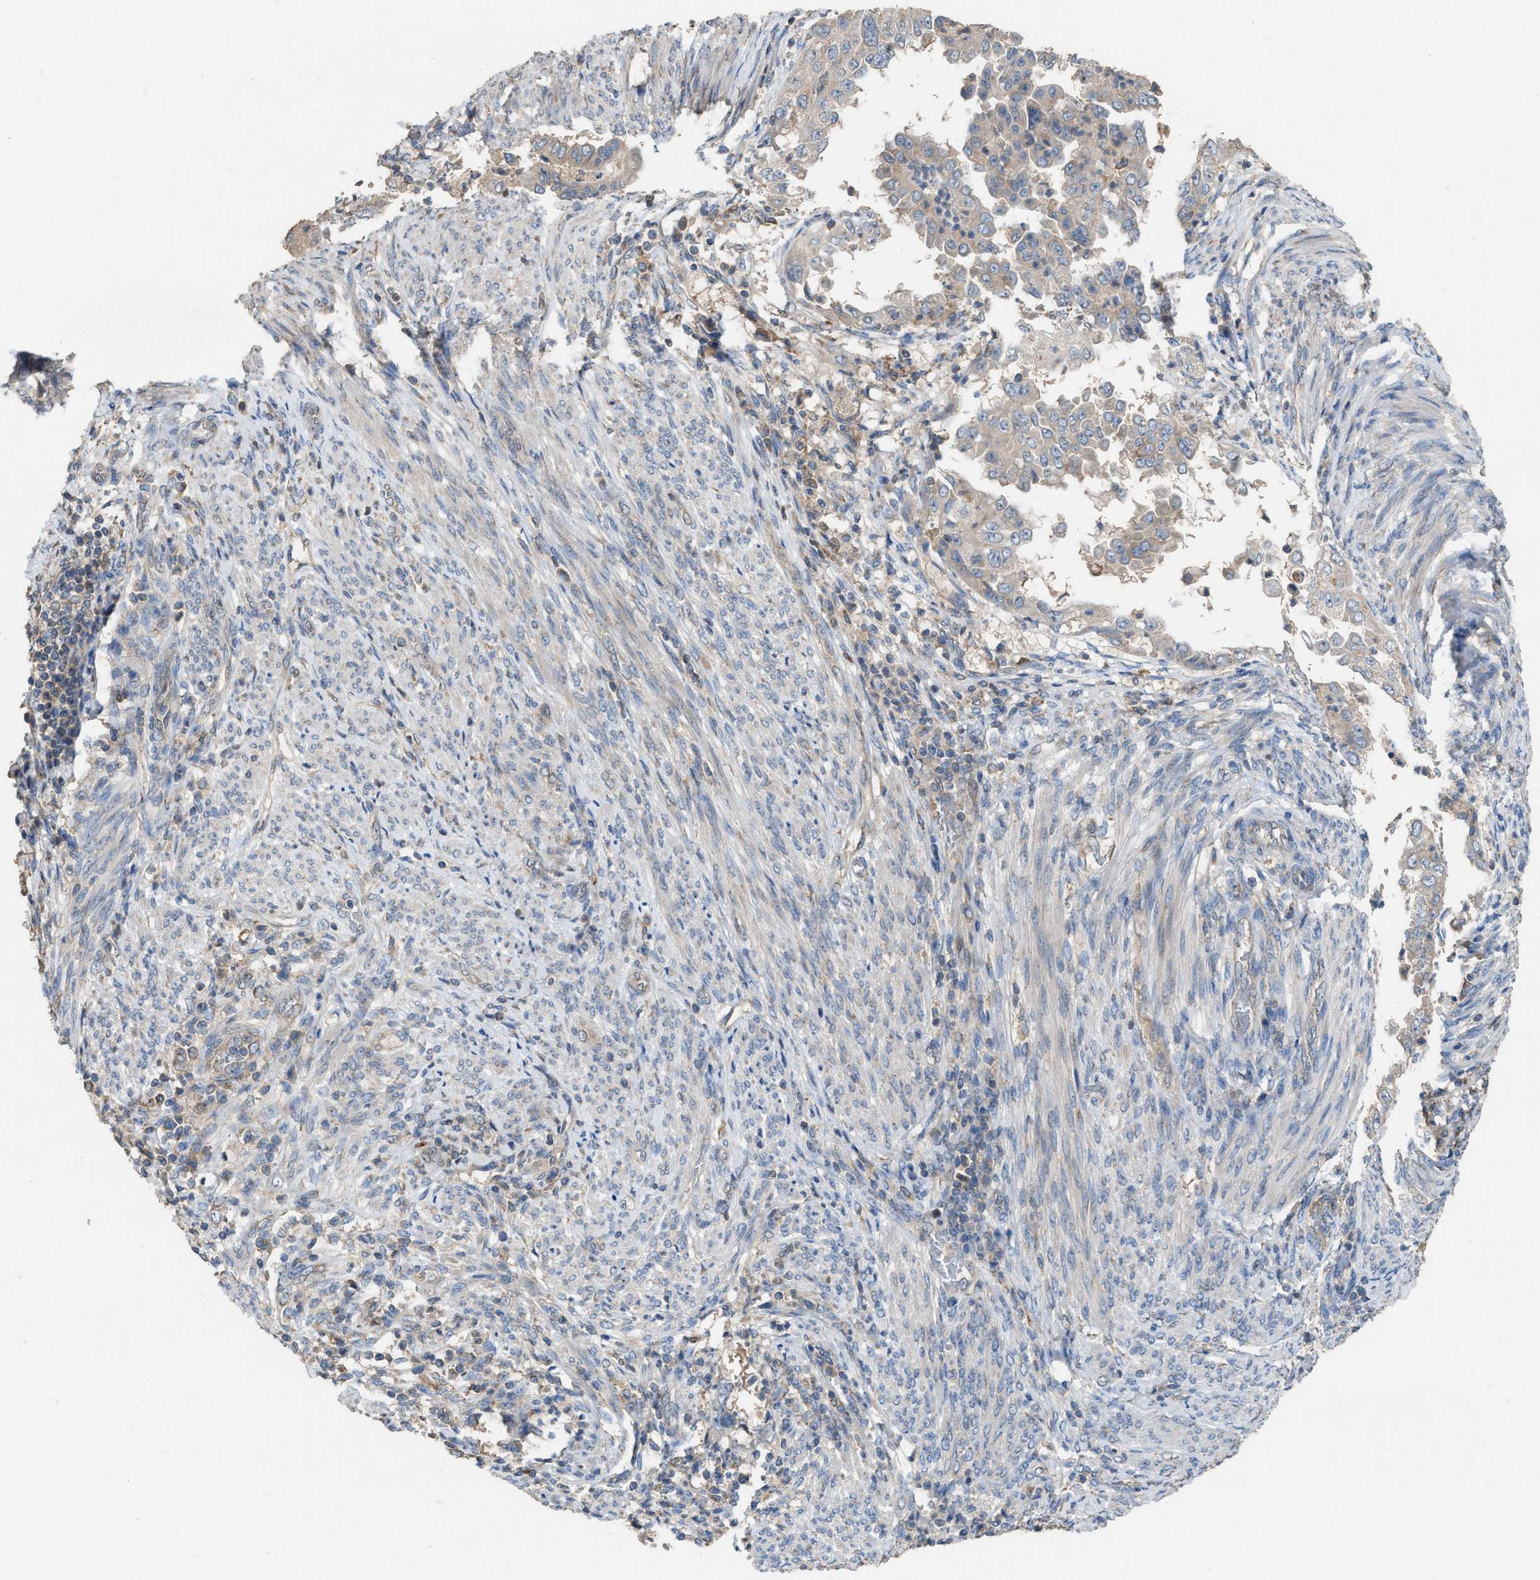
{"staining": {"intensity": "weak", "quantity": "<25%", "location": "cytoplasmic/membranous"}, "tissue": "endometrial cancer", "cell_type": "Tumor cells", "image_type": "cancer", "snomed": [{"axis": "morphology", "description": "Adenocarcinoma, NOS"}, {"axis": "topography", "description": "Endometrium"}], "caption": "This histopathology image is of endometrial cancer stained with IHC to label a protein in brown with the nuclei are counter-stained blue. There is no expression in tumor cells.", "gene": "TPK1", "patient": {"sex": "female", "age": 85}}